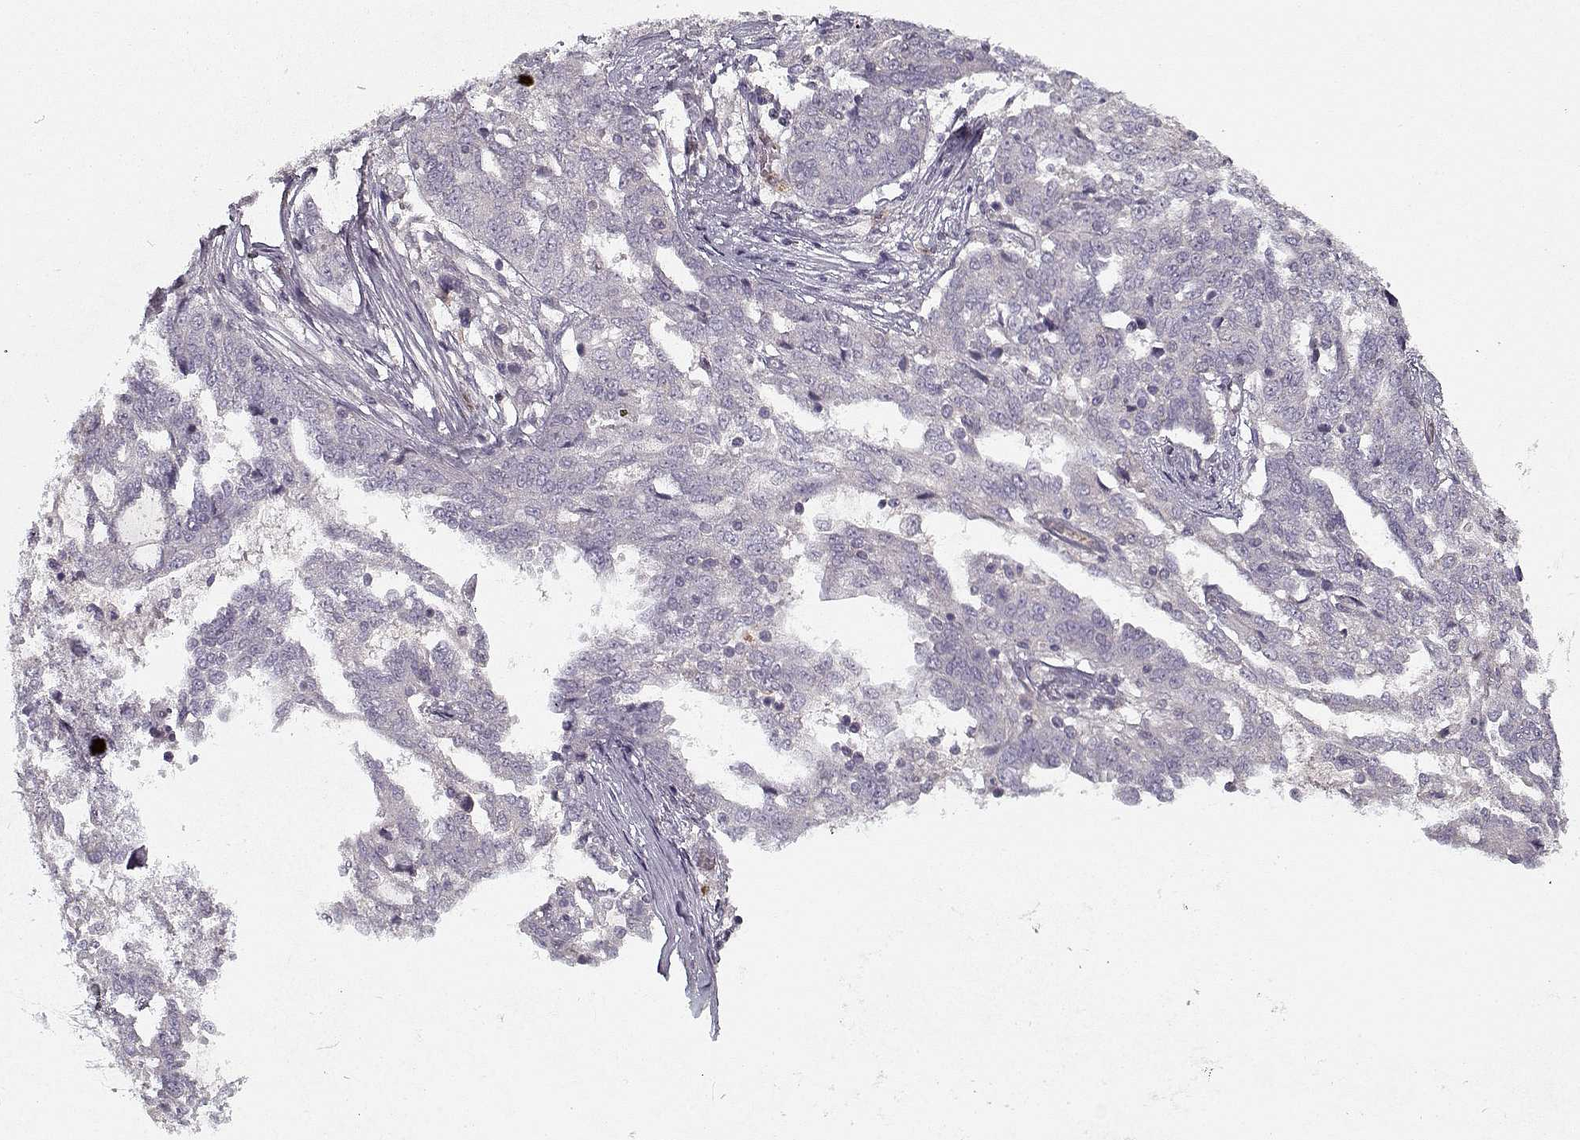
{"staining": {"intensity": "negative", "quantity": "none", "location": "none"}, "tissue": "ovarian cancer", "cell_type": "Tumor cells", "image_type": "cancer", "snomed": [{"axis": "morphology", "description": "Cystadenocarcinoma, serous, NOS"}, {"axis": "topography", "description": "Ovary"}], "caption": "An immunohistochemistry histopathology image of ovarian serous cystadenocarcinoma is shown. There is no staining in tumor cells of ovarian serous cystadenocarcinoma.", "gene": "UNC13D", "patient": {"sex": "female", "age": 67}}